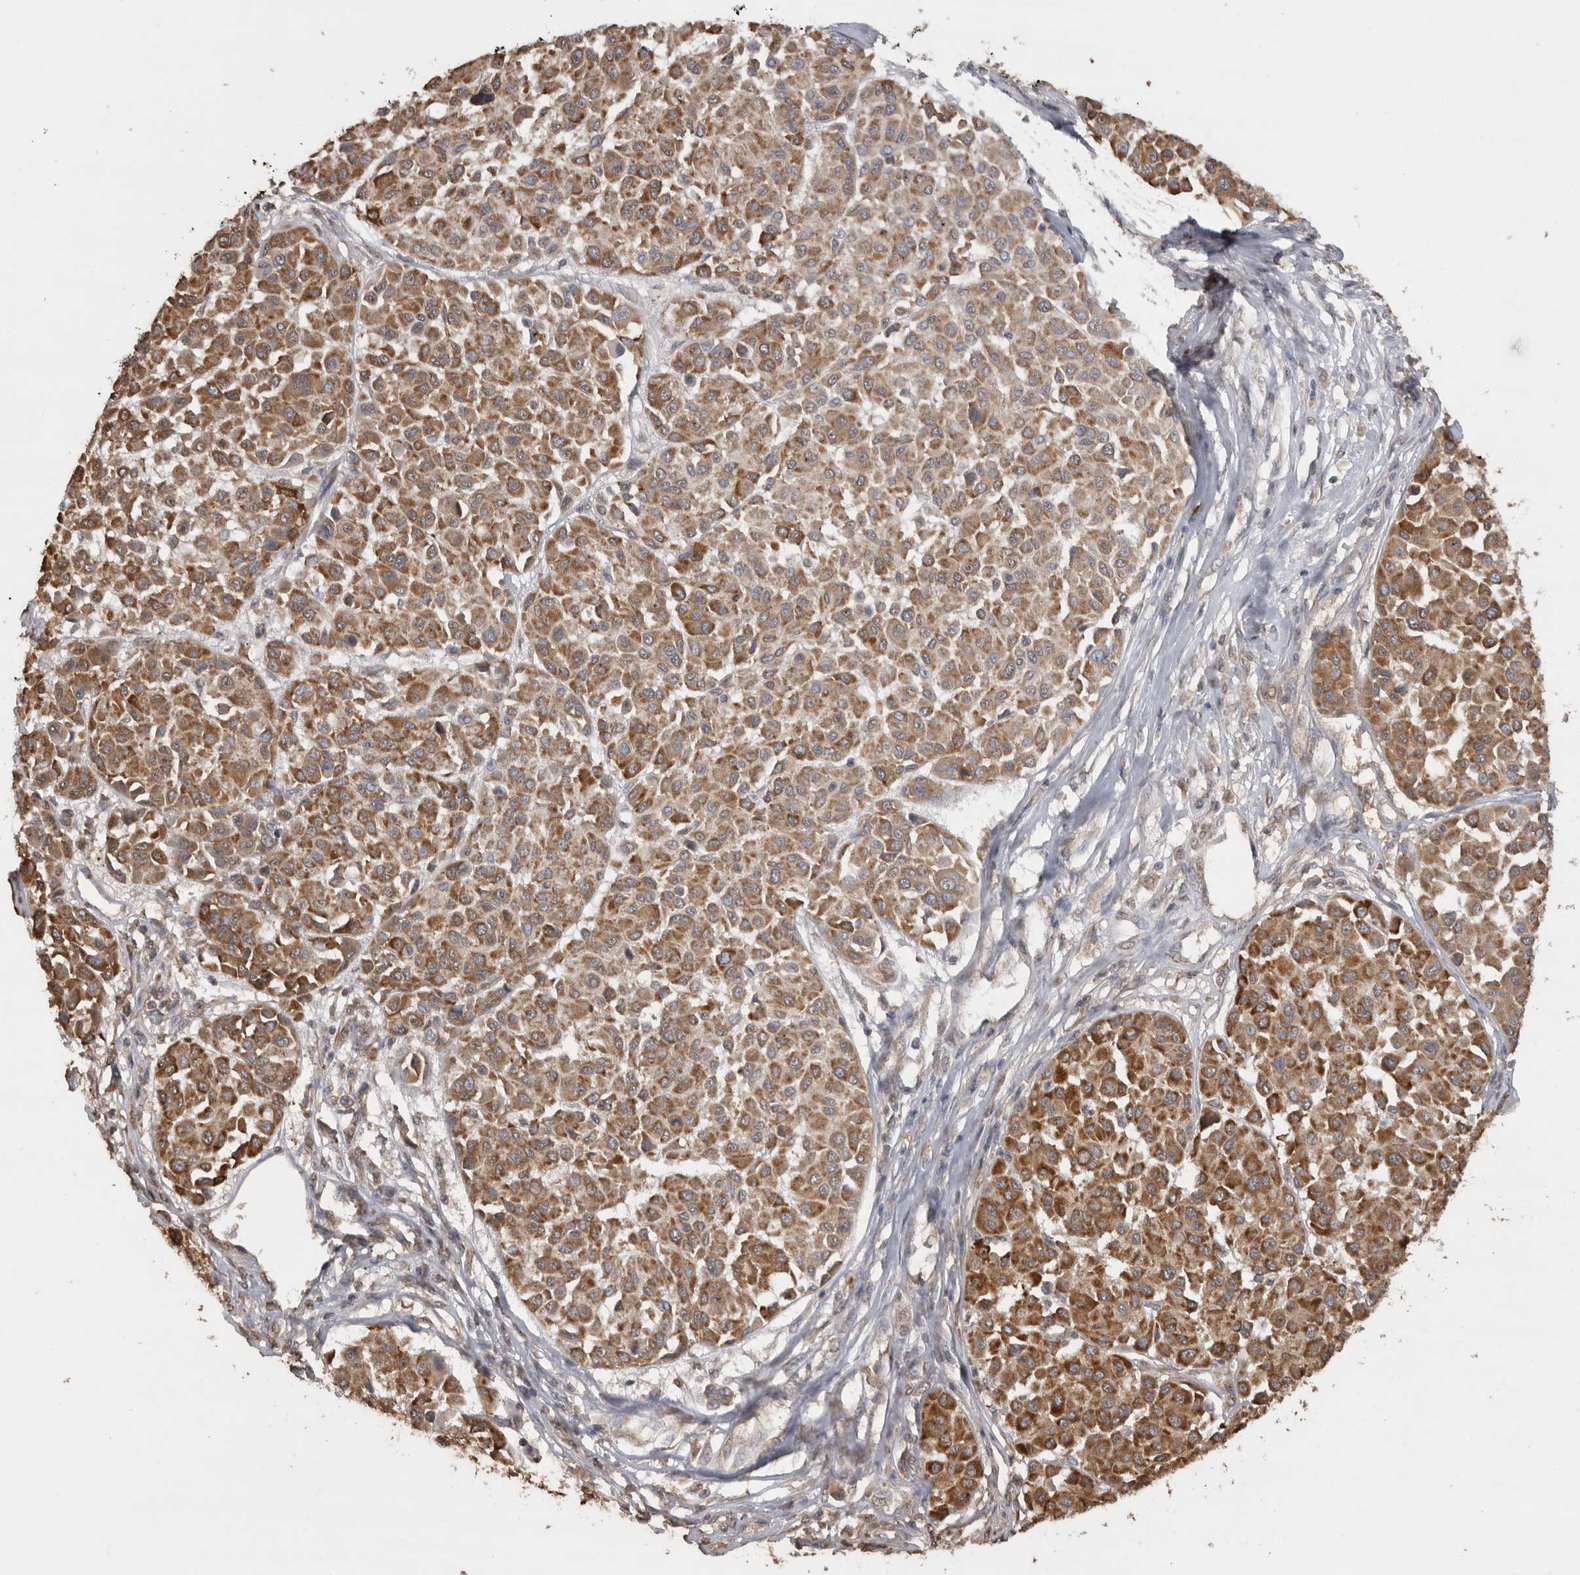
{"staining": {"intensity": "moderate", "quantity": ">75%", "location": "cytoplasmic/membranous"}, "tissue": "melanoma", "cell_type": "Tumor cells", "image_type": "cancer", "snomed": [{"axis": "morphology", "description": "Malignant melanoma, Metastatic site"}, {"axis": "topography", "description": "Soft tissue"}], "caption": "The immunohistochemical stain labels moderate cytoplasmic/membranous staining in tumor cells of melanoma tissue.", "gene": "CRELD2", "patient": {"sex": "male", "age": 41}}